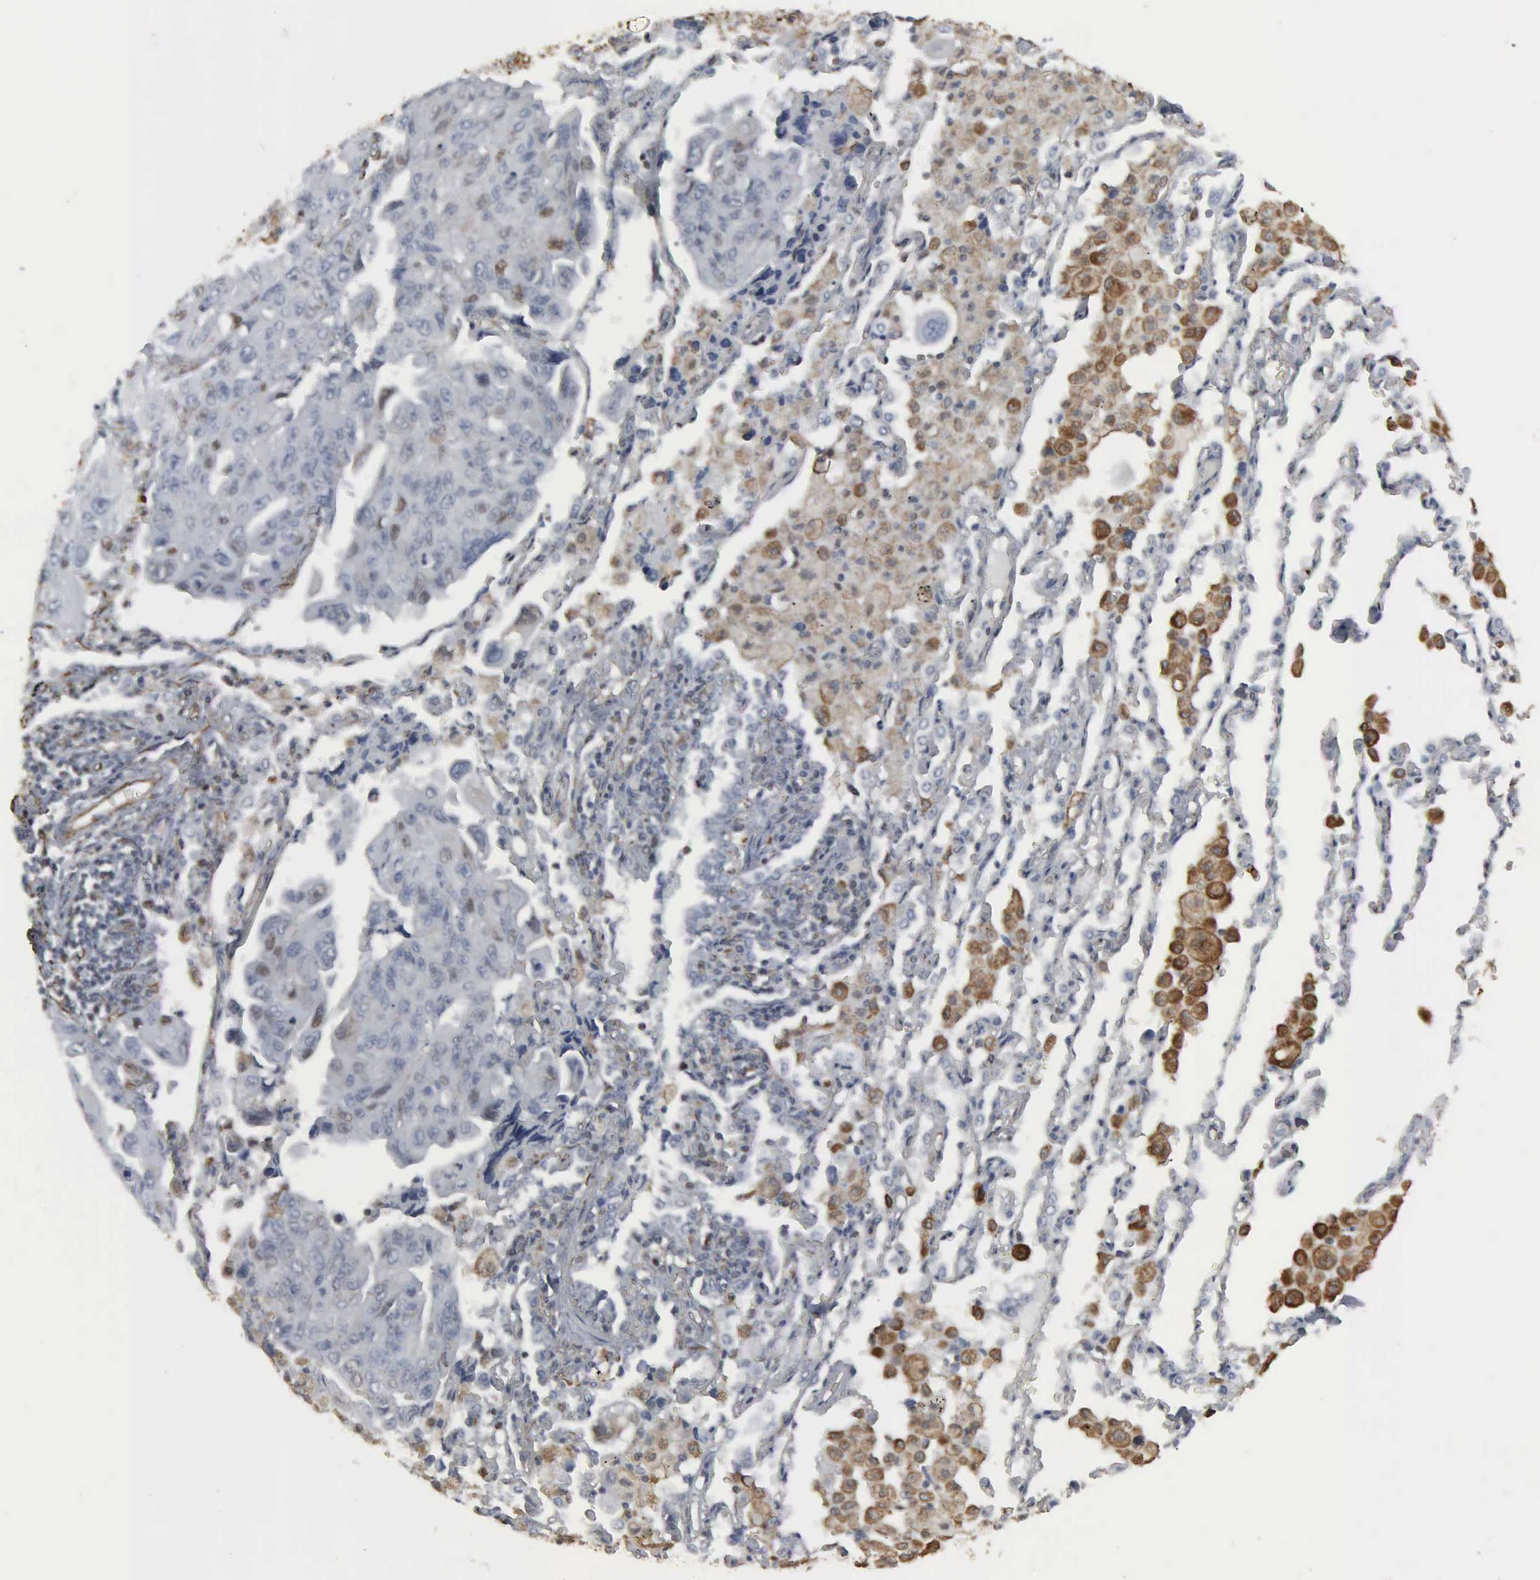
{"staining": {"intensity": "weak", "quantity": "<25%", "location": "nuclear"}, "tissue": "lung cancer", "cell_type": "Tumor cells", "image_type": "cancer", "snomed": [{"axis": "morphology", "description": "Adenocarcinoma, NOS"}, {"axis": "topography", "description": "Lung"}], "caption": "Human lung cancer stained for a protein using immunohistochemistry (IHC) shows no expression in tumor cells.", "gene": "CCNE1", "patient": {"sex": "male", "age": 64}}